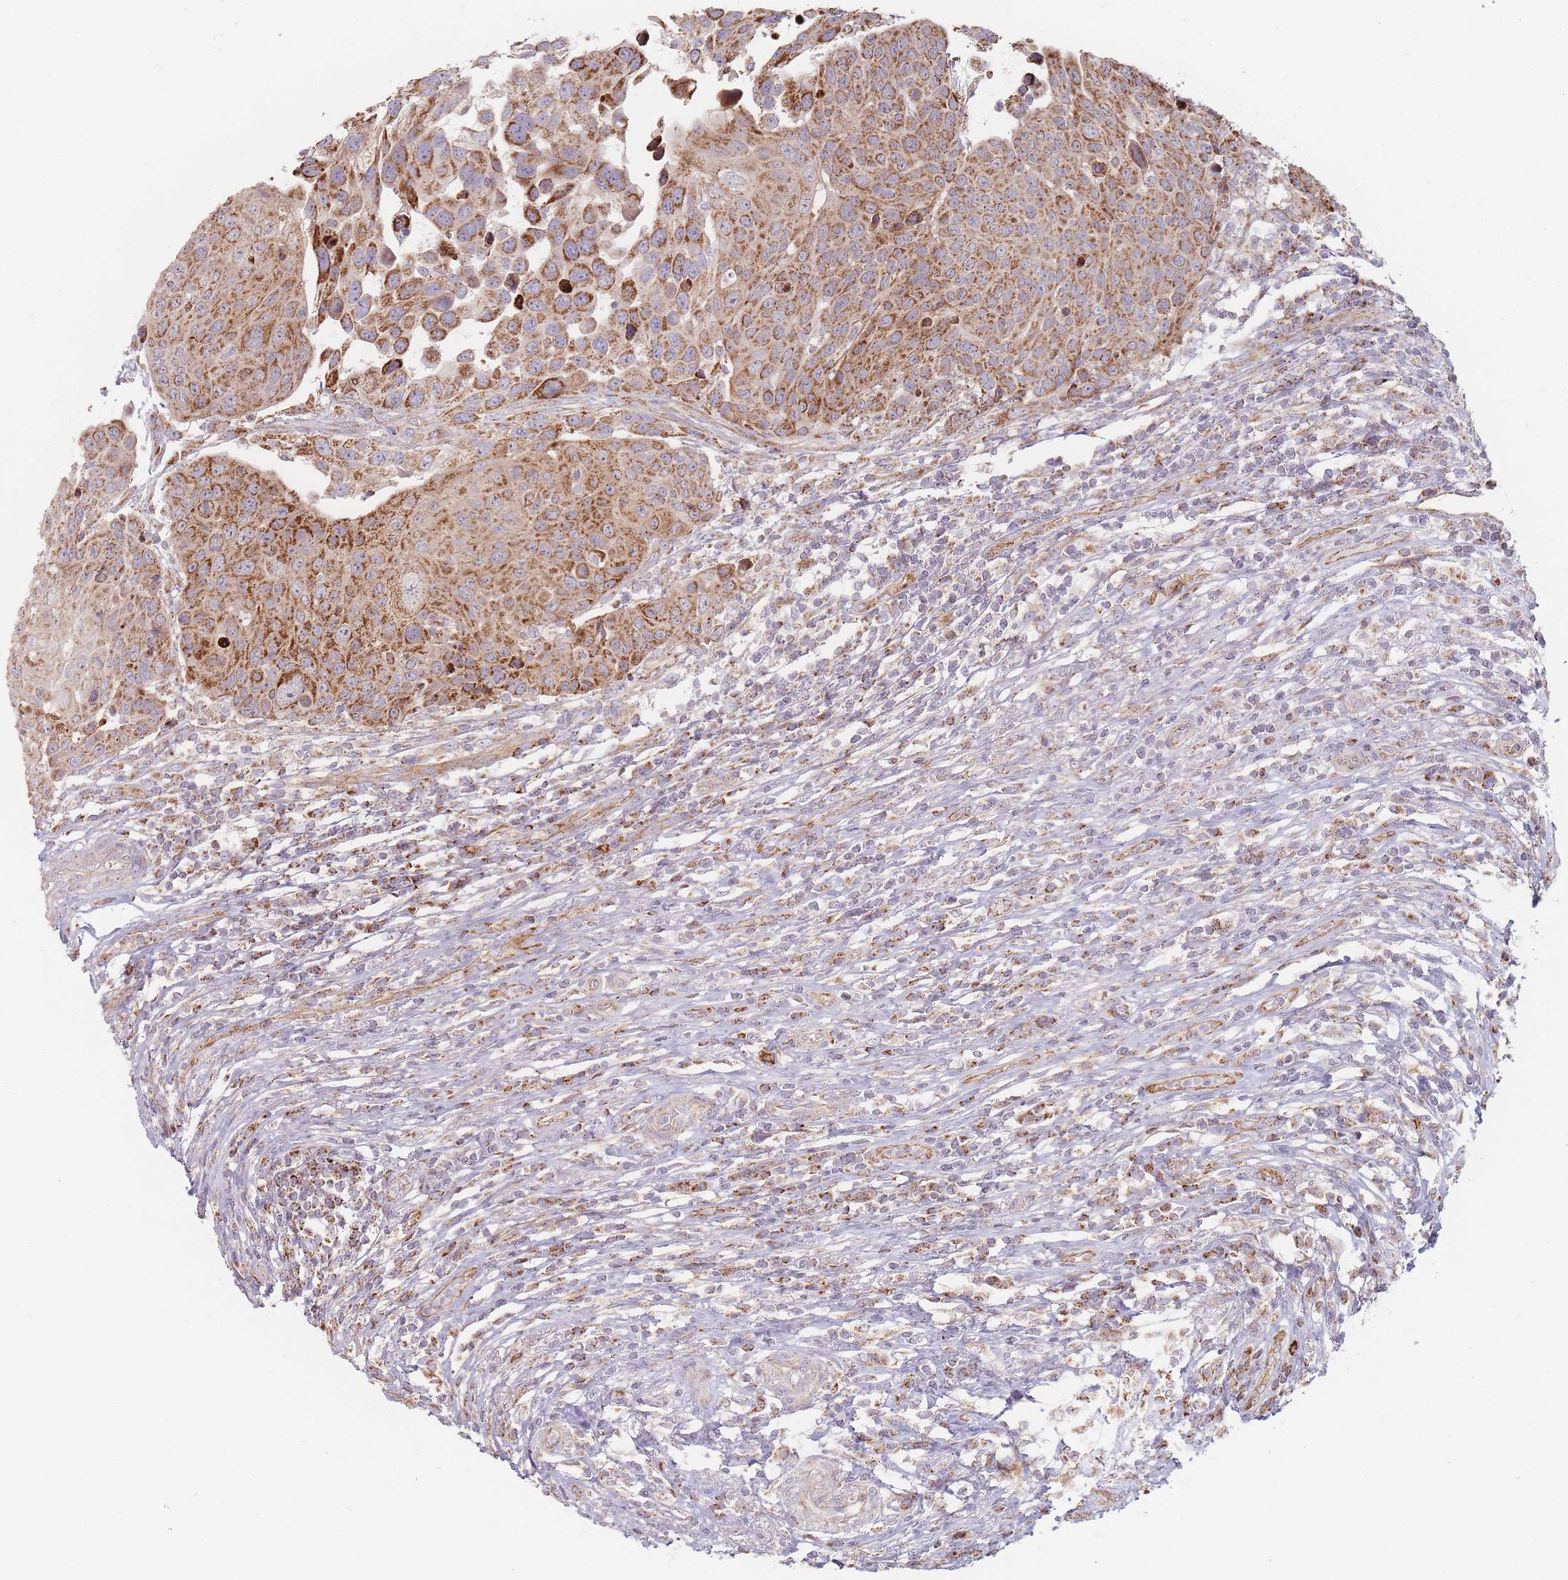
{"staining": {"intensity": "moderate", "quantity": ">75%", "location": "cytoplasmic/membranous"}, "tissue": "urothelial cancer", "cell_type": "Tumor cells", "image_type": "cancer", "snomed": [{"axis": "morphology", "description": "Urothelial carcinoma, High grade"}, {"axis": "topography", "description": "Urinary bladder"}], "caption": "Urothelial cancer stained for a protein (brown) reveals moderate cytoplasmic/membranous positive expression in about >75% of tumor cells.", "gene": "ESRP2", "patient": {"sex": "female", "age": 70}}